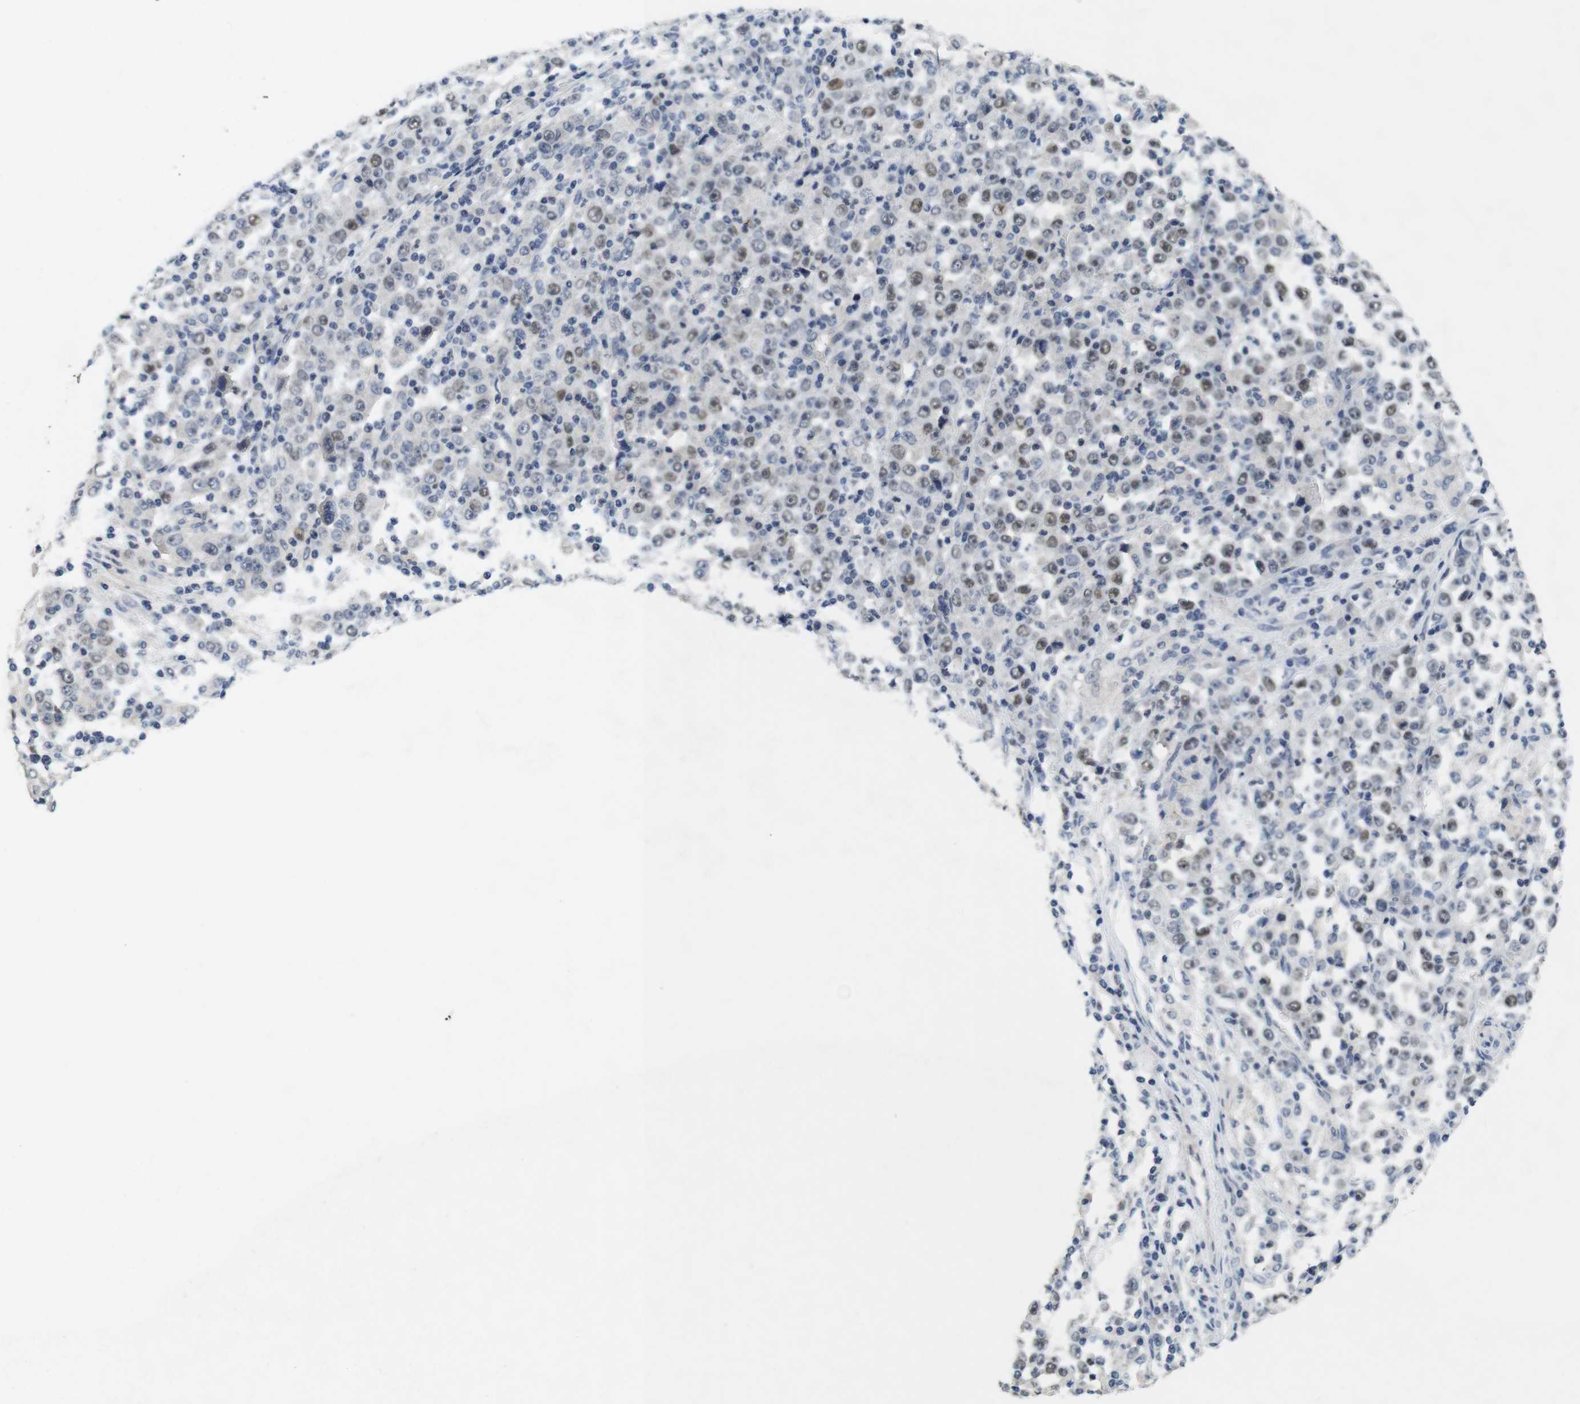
{"staining": {"intensity": "weak", "quantity": "25%-75%", "location": "nuclear"}, "tissue": "stomach cancer", "cell_type": "Tumor cells", "image_type": "cancer", "snomed": [{"axis": "morphology", "description": "Normal tissue, NOS"}, {"axis": "morphology", "description": "Adenocarcinoma, NOS"}, {"axis": "topography", "description": "Stomach, upper"}, {"axis": "topography", "description": "Stomach"}], "caption": "Human stomach adenocarcinoma stained with a brown dye exhibits weak nuclear positive expression in approximately 25%-75% of tumor cells.", "gene": "SKP2", "patient": {"sex": "male", "age": 59}}